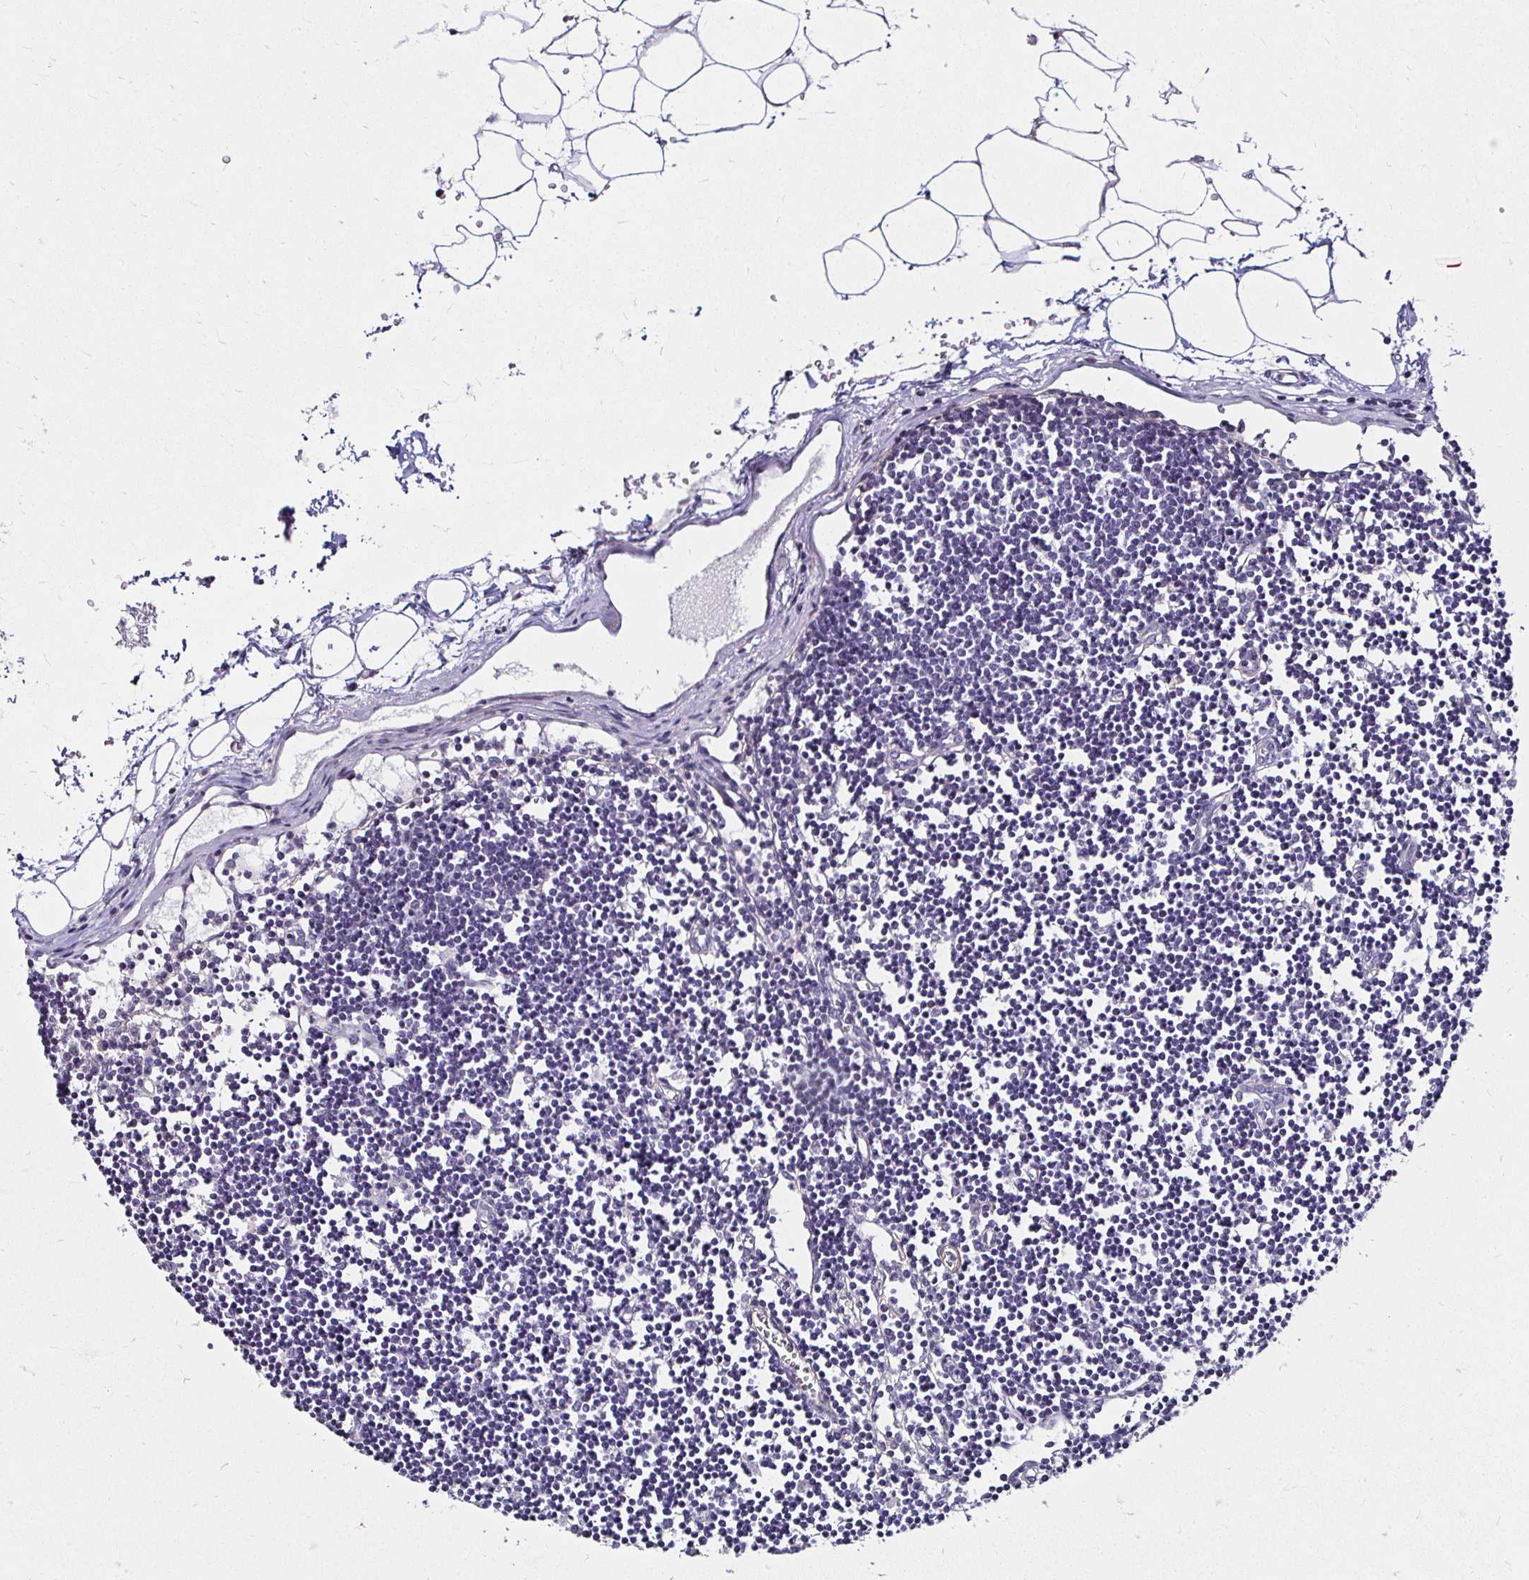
{"staining": {"intensity": "negative", "quantity": "none", "location": "none"}, "tissue": "lymph node", "cell_type": "Germinal center cells", "image_type": "normal", "snomed": [{"axis": "morphology", "description": "Normal tissue, NOS"}, {"axis": "topography", "description": "Lymph node"}], "caption": "IHC photomicrograph of benign lymph node: lymph node stained with DAB (3,3'-diaminobenzidine) demonstrates no significant protein staining in germinal center cells. The staining was performed using DAB to visualize the protein expression in brown, while the nuclei were stained in blue with hematoxylin (Magnification: 20x).", "gene": "ITGB1", "patient": {"sex": "female", "age": 65}}